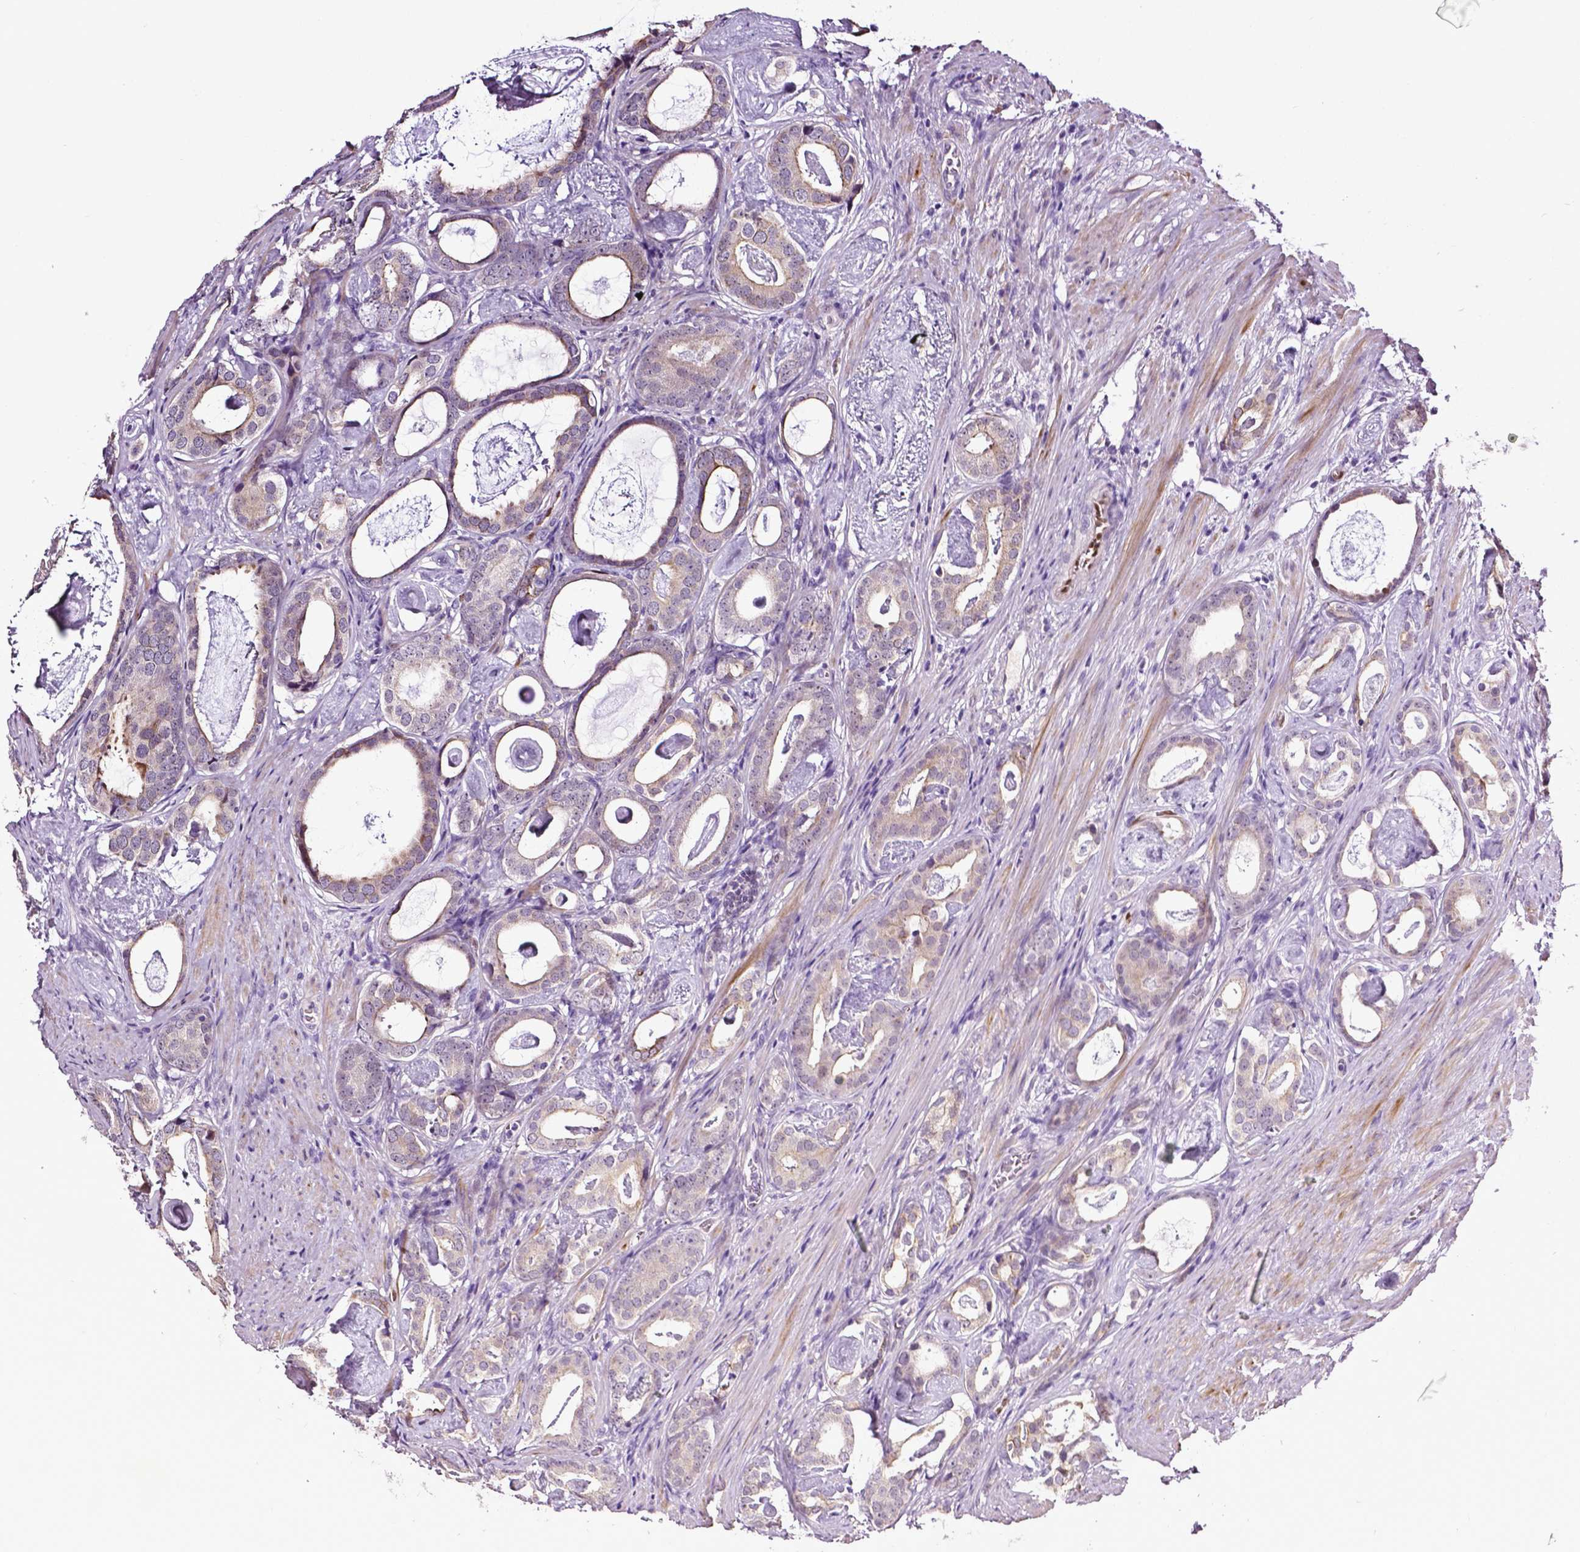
{"staining": {"intensity": "moderate", "quantity": "<25%", "location": "cytoplasmic/membranous"}, "tissue": "prostate cancer", "cell_type": "Tumor cells", "image_type": "cancer", "snomed": [{"axis": "morphology", "description": "Adenocarcinoma, Low grade"}, {"axis": "topography", "description": "Prostate and seminal vesicle, NOS"}], "caption": "High-magnification brightfield microscopy of prostate cancer (low-grade adenocarcinoma) stained with DAB (brown) and counterstained with hematoxylin (blue). tumor cells exhibit moderate cytoplasmic/membranous expression is present in approximately<25% of cells.", "gene": "PTGER3", "patient": {"sex": "male", "age": 71}}